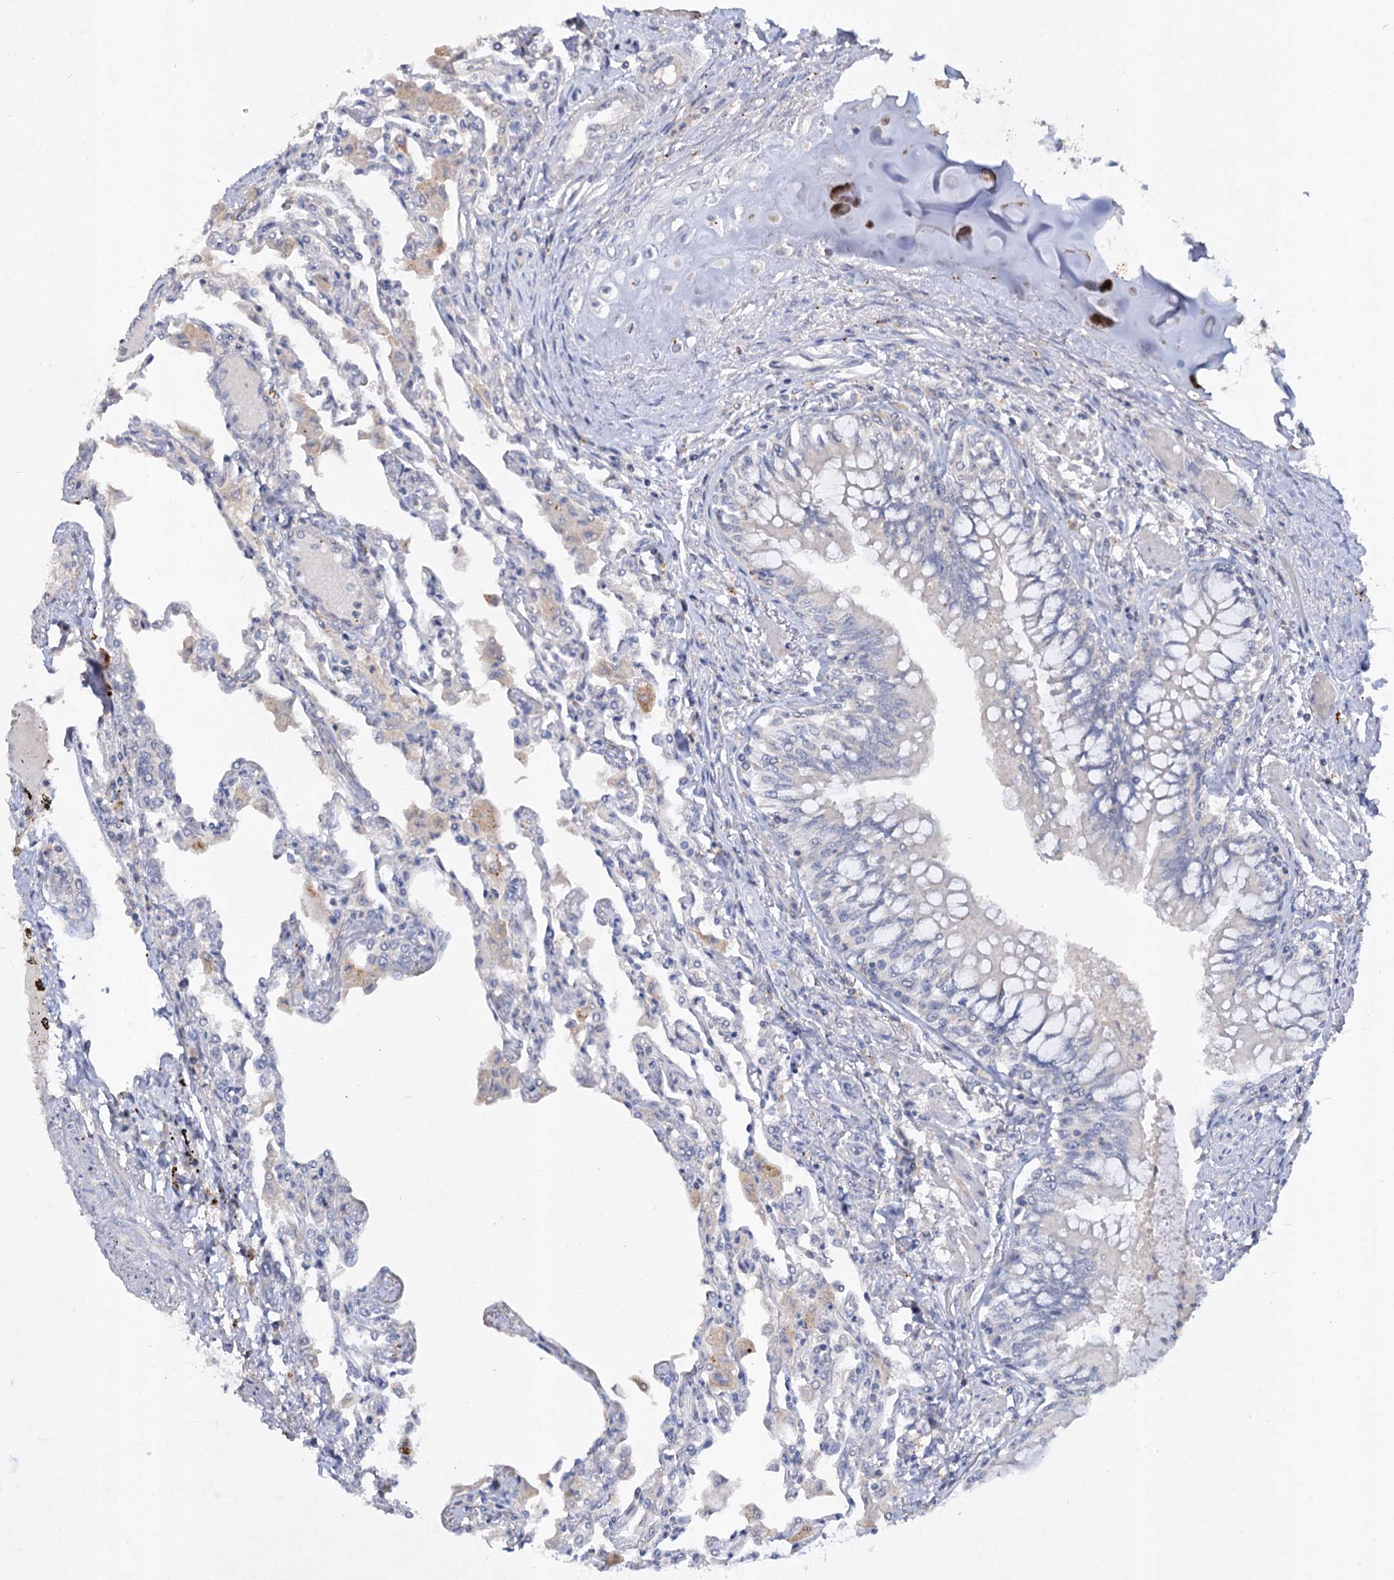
{"staining": {"intensity": "negative", "quantity": "none", "location": "none"}, "tissue": "lung", "cell_type": "Alveolar cells", "image_type": "normal", "snomed": [{"axis": "morphology", "description": "Normal tissue, NOS"}, {"axis": "topography", "description": "Bronchus"}, {"axis": "topography", "description": "Lung"}], "caption": "Photomicrograph shows no significant protein expression in alveolar cells of benign lung. Nuclei are stained in blue.", "gene": "ATP4A", "patient": {"sex": "female", "age": 49}}